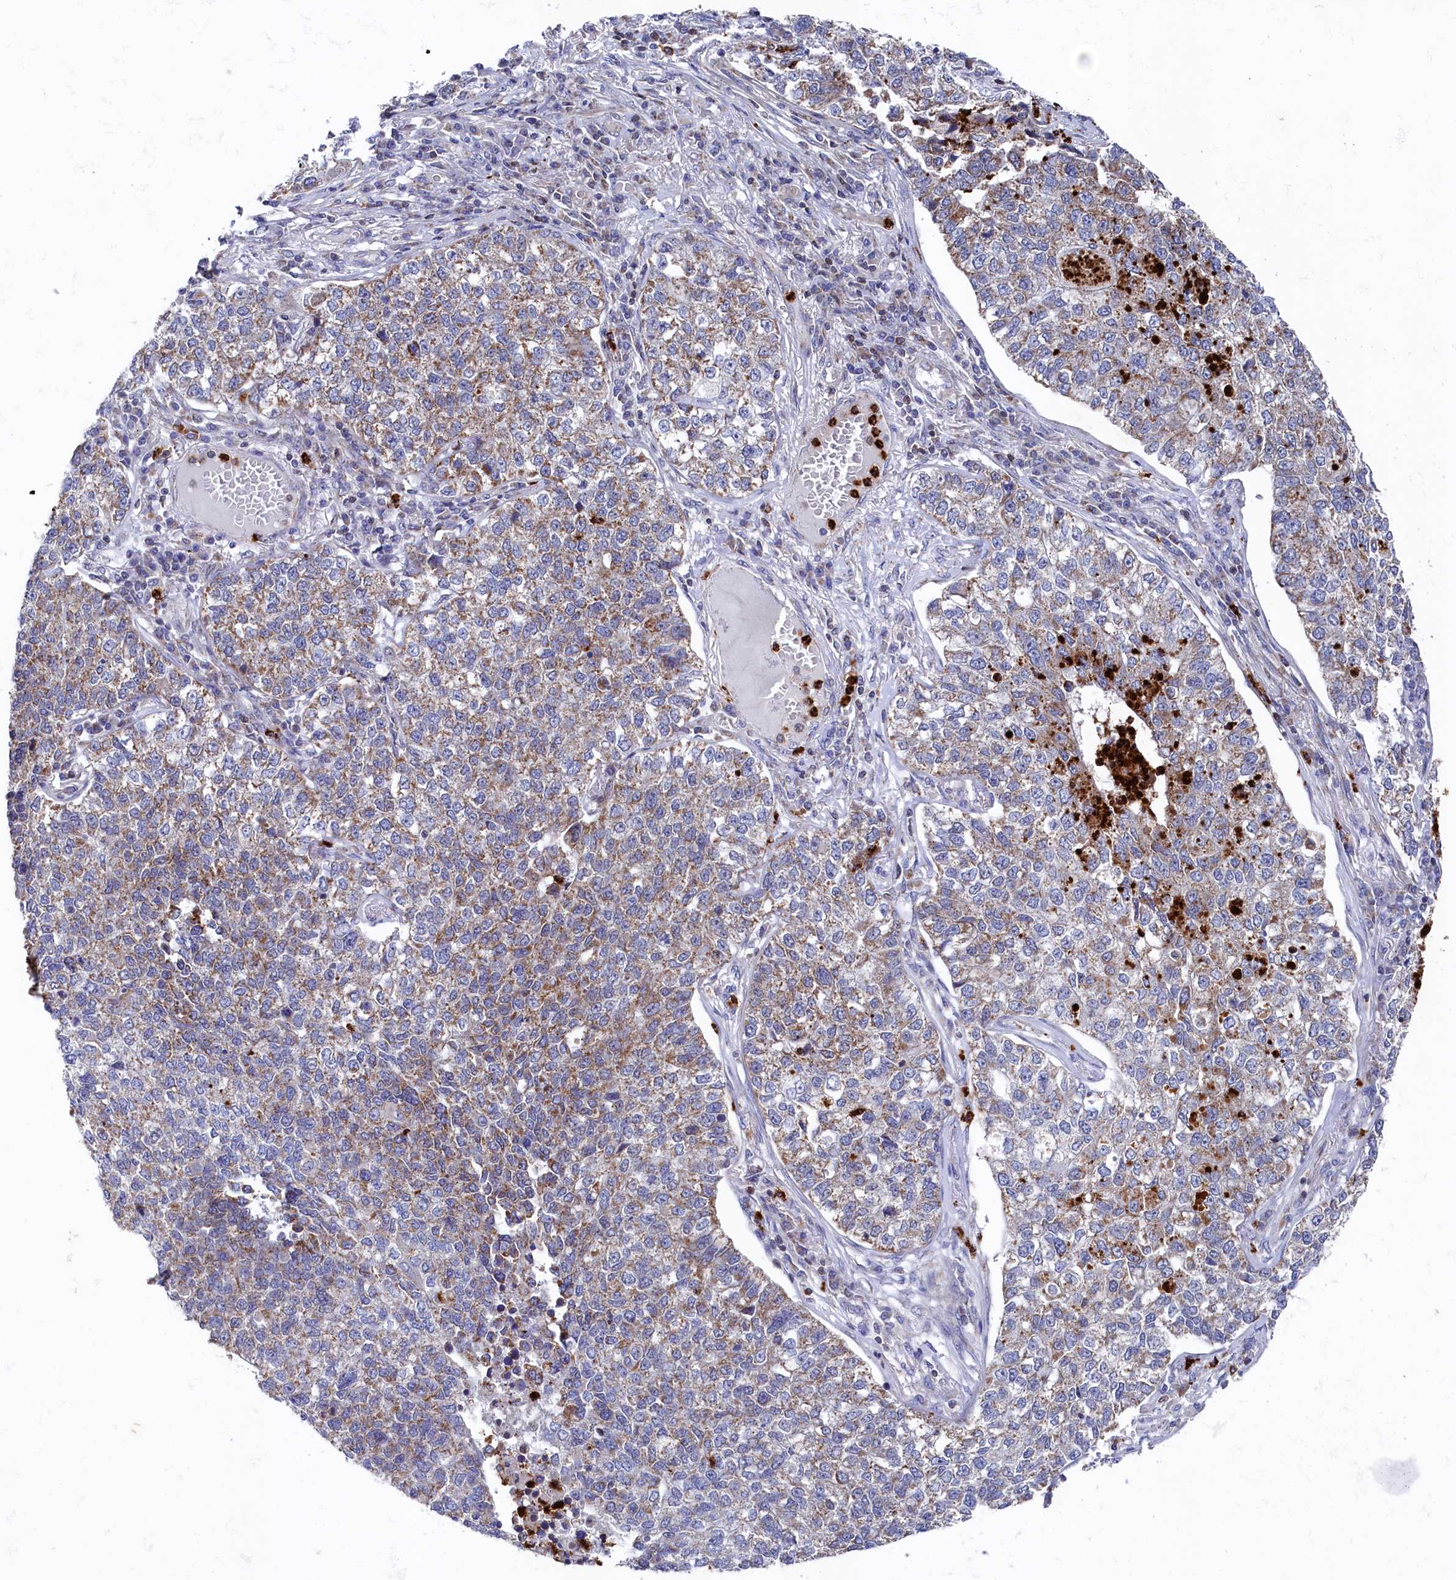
{"staining": {"intensity": "weak", "quantity": "25%-75%", "location": "cytoplasmic/membranous"}, "tissue": "lung cancer", "cell_type": "Tumor cells", "image_type": "cancer", "snomed": [{"axis": "morphology", "description": "Adenocarcinoma, NOS"}, {"axis": "topography", "description": "Lung"}], "caption": "Immunohistochemistry photomicrograph of human lung cancer stained for a protein (brown), which displays low levels of weak cytoplasmic/membranous staining in approximately 25%-75% of tumor cells.", "gene": "CHCHD1", "patient": {"sex": "male", "age": 49}}